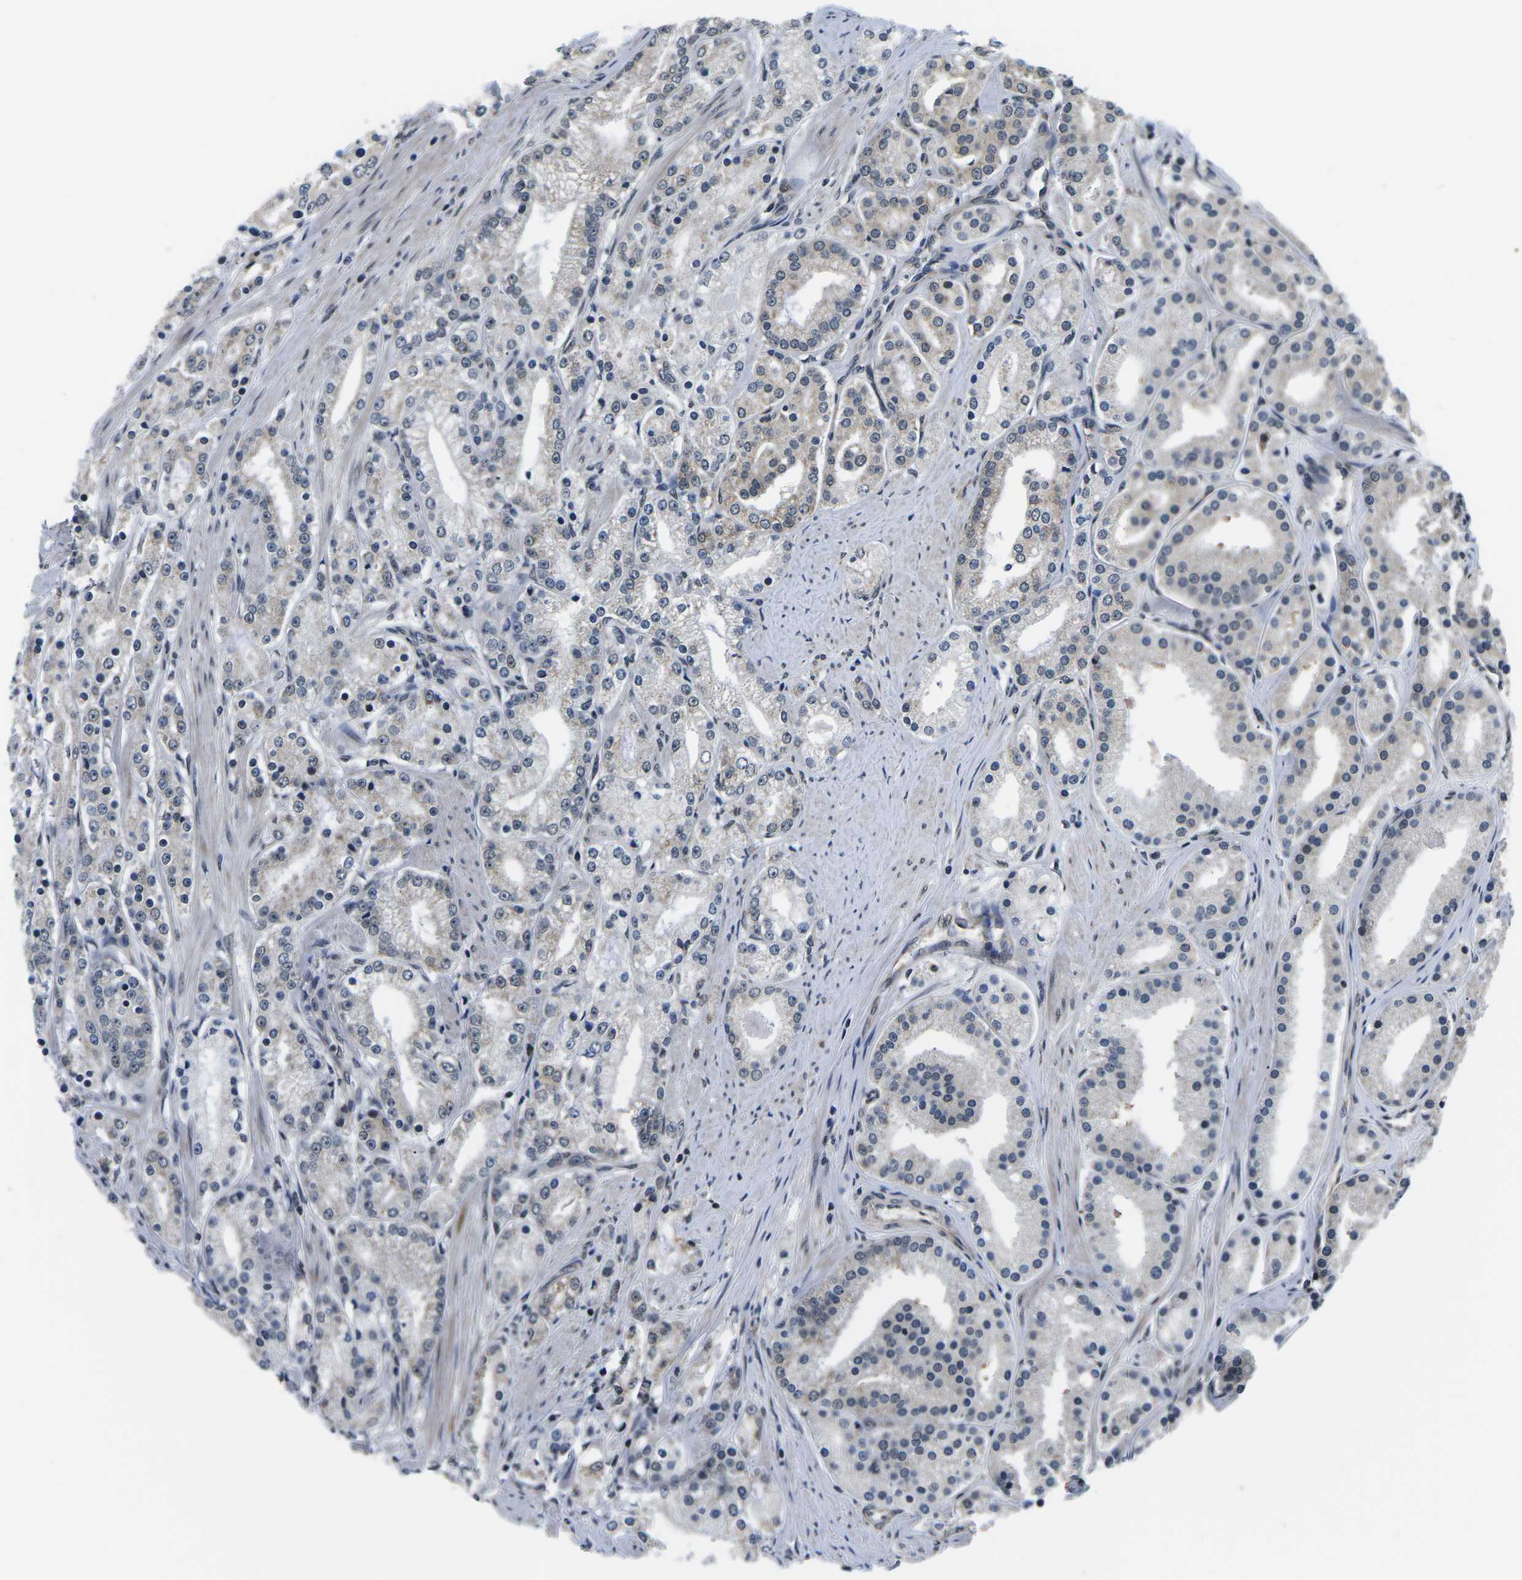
{"staining": {"intensity": "weak", "quantity": "<25%", "location": "cytoplasmic/membranous"}, "tissue": "prostate cancer", "cell_type": "Tumor cells", "image_type": "cancer", "snomed": [{"axis": "morphology", "description": "Adenocarcinoma, Low grade"}, {"axis": "topography", "description": "Prostate"}], "caption": "Immunohistochemistry (IHC) image of neoplastic tissue: human prostate low-grade adenocarcinoma stained with DAB (3,3'-diaminobenzidine) reveals no significant protein expression in tumor cells.", "gene": "CCNE1", "patient": {"sex": "male", "age": 63}}